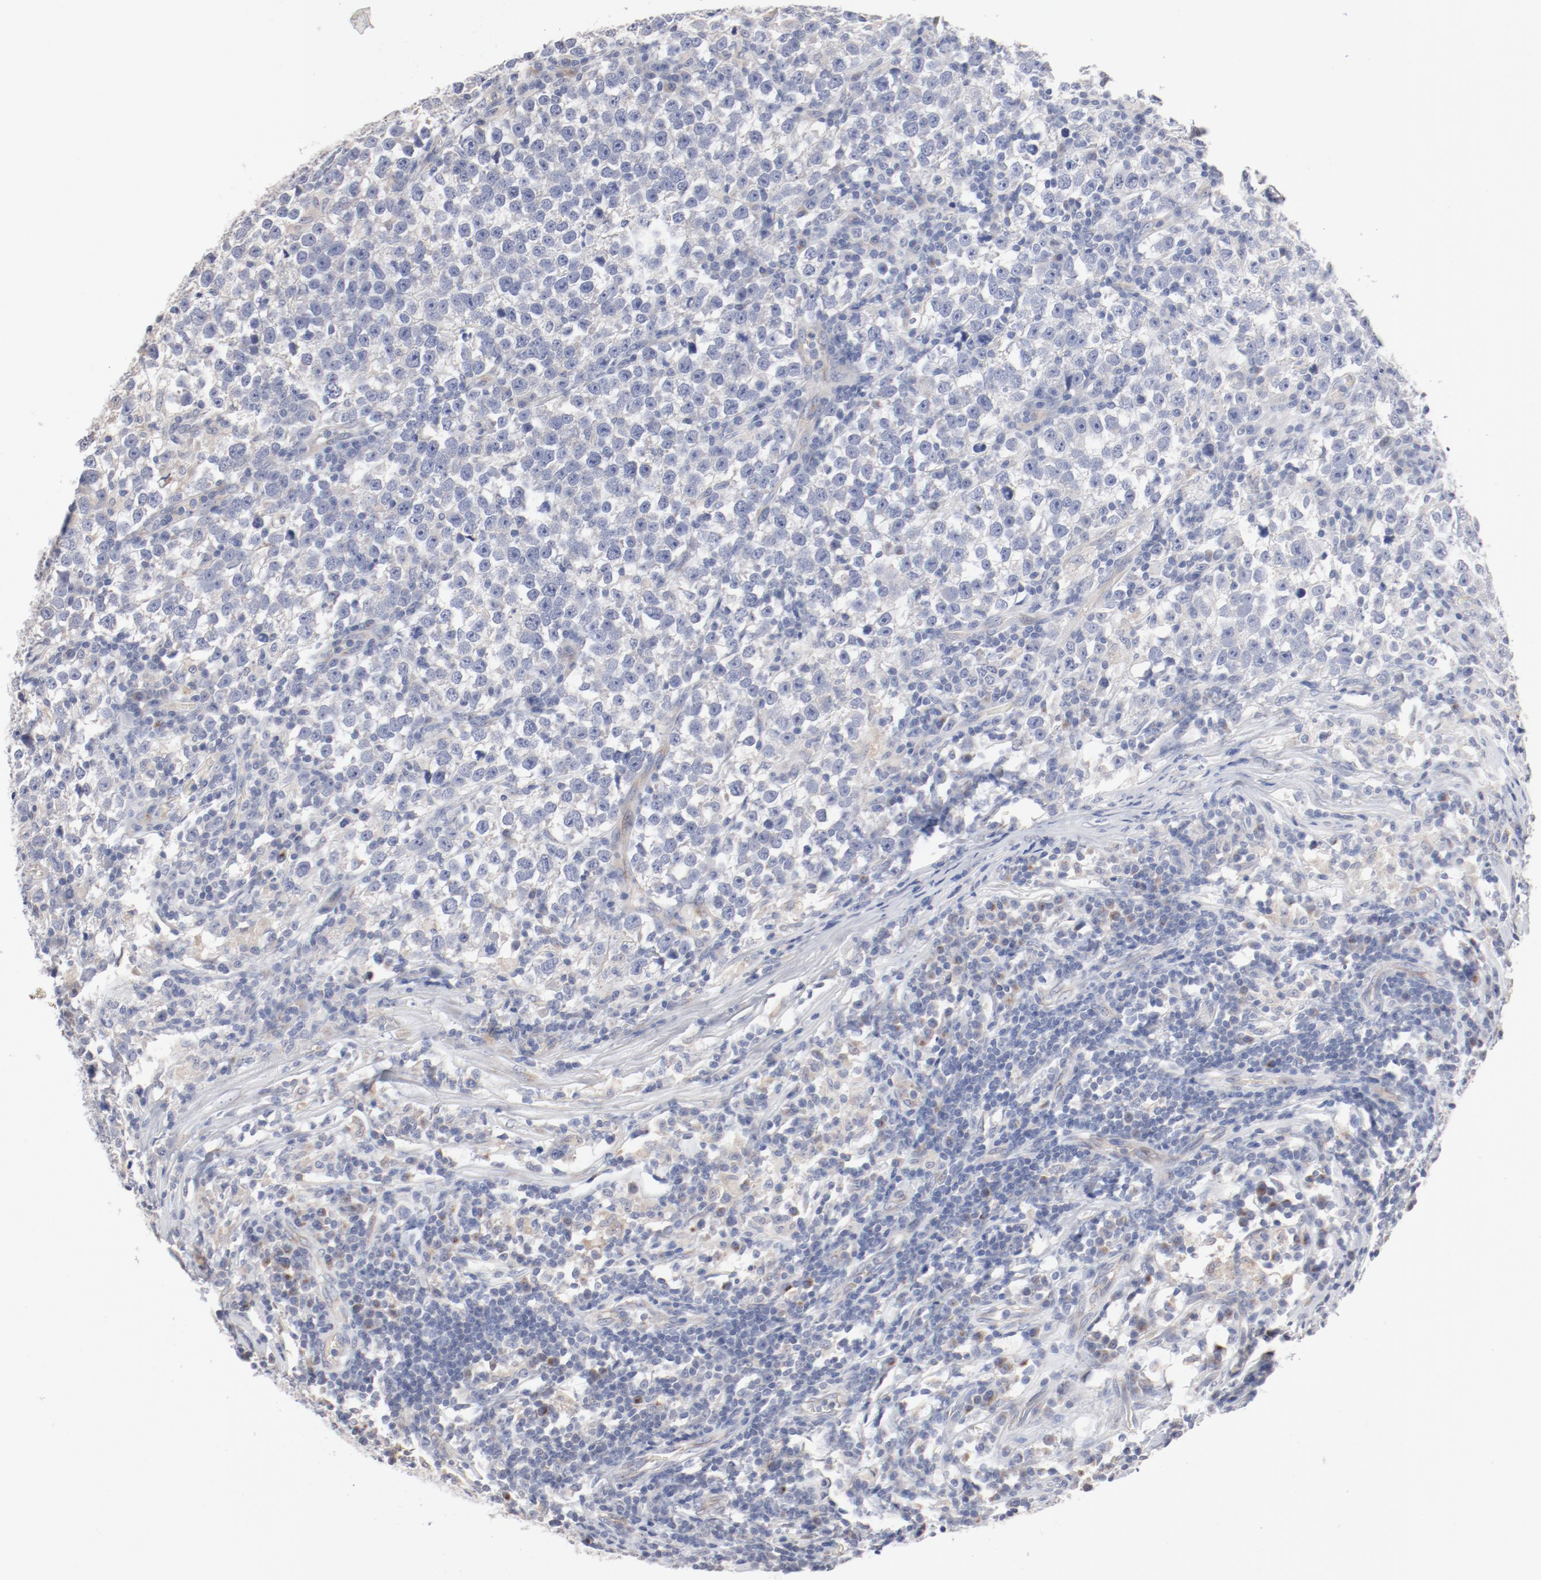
{"staining": {"intensity": "negative", "quantity": "none", "location": "none"}, "tissue": "testis cancer", "cell_type": "Tumor cells", "image_type": "cancer", "snomed": [{"axis": "morphology", "description": "Seminoma, NOS"}, {"axis": "topography", "description": "Testis"}], "caption": "Immunohistochemical staining of testis cancer demonstrates no significant expression in tumor cells.", "gene": "AK7", "patient": {"sex": "male", "age": 43}}